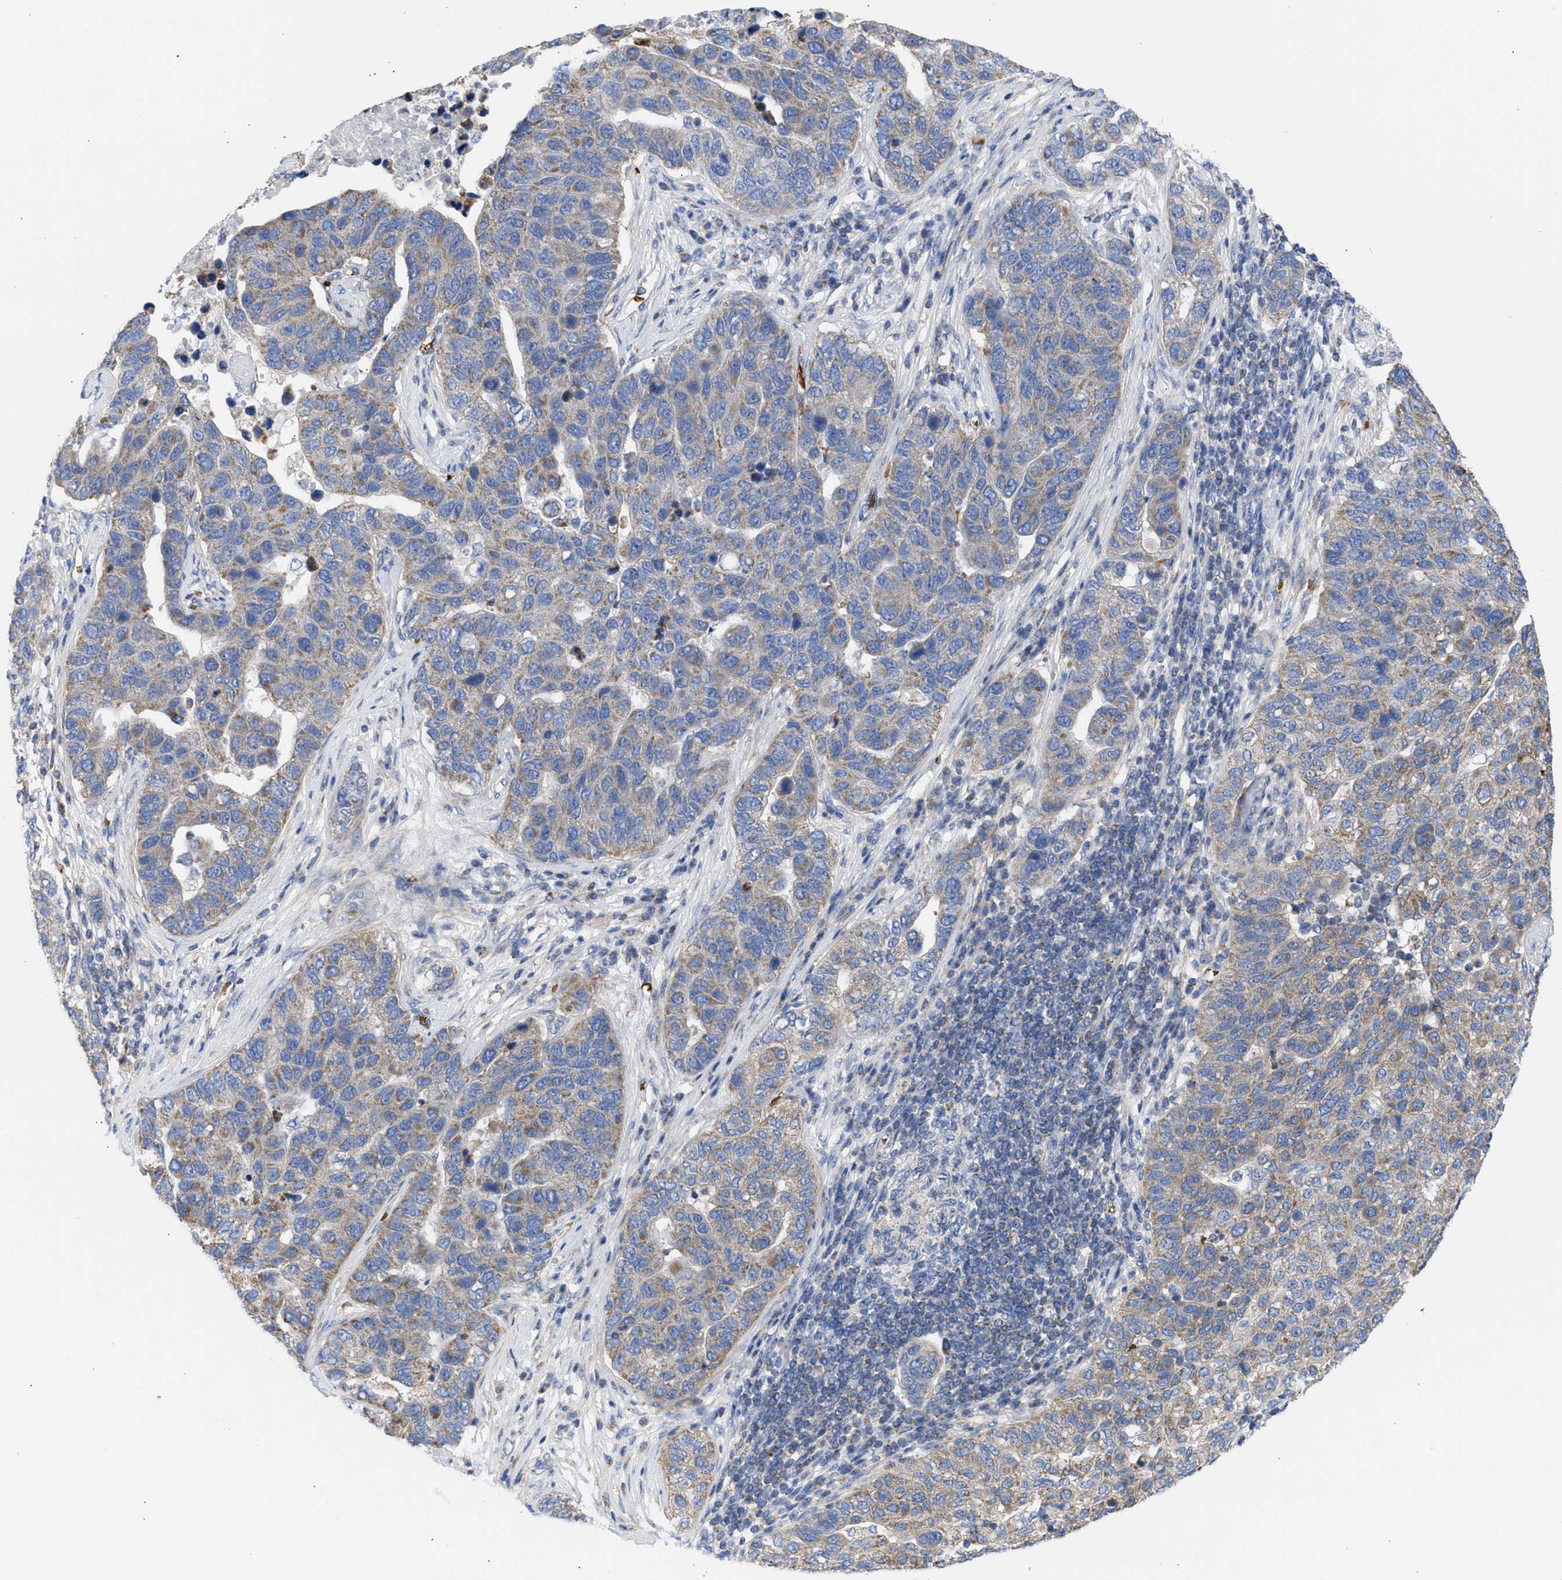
{"staining": {"intensity": "moderate", "quantity": "25%-75%", "location": "cytoplasmic/membranous"}, "tissue": "pancreatic cancer", "cell_type": "Tumor cells", "image_type": "cancer", "snomed": [{"axis": "morphology", "description": "Adenocarcinoma, NOS"}, {"axis": "topography", "description": "Pancreas"}], "caption": "A brown stain highlights moderate cytoplasmic/membranous staining of a protein in pancreatic cancer tumor cells.", "gene": "BTG3", "patient": {"sex": "female", "age": 61}}